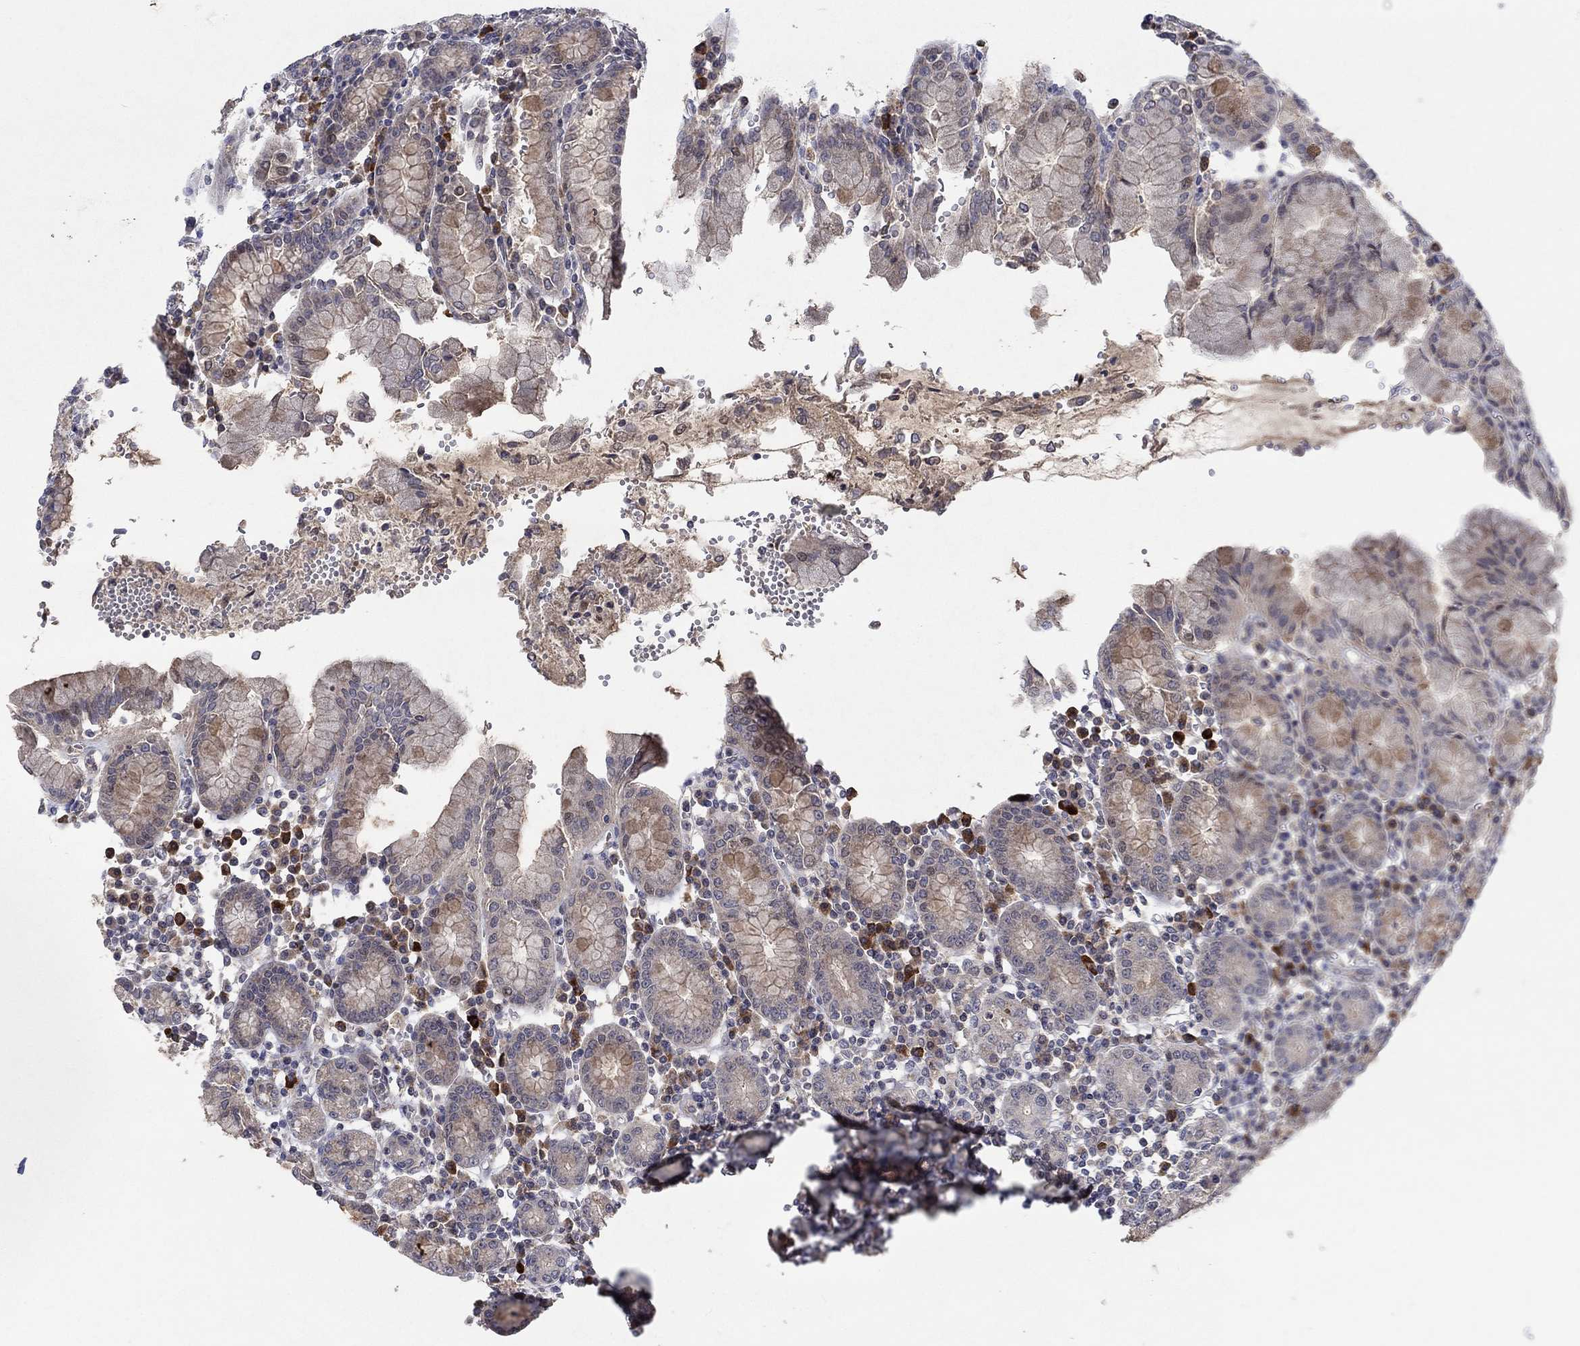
{"staining": {"intensity": "weak", "quantity": "25%-75%", "location": "cytoplasmic/membranous"}, "tissue": "stomach", "cell_type": "Glandular cells", "image_type": "normal", "snomed": [{"axis": "morphology", "description": "Normal tissue, NOS"}, {"axis": "topography", "description": "Stomach, upper"}, {"axis": "topography", "description": "Stomach"}], "caption": "A brown stain highlights weak cytoplasmic/membranous positivity of a protein in glandular cells of benign stomach. The staining was performed using DAB (3,3'-diaminobenzidine), with brown indicating positive protein expression. Nuclei are stained blue with hematoxylin.", "gene": "IL4", "patient": {"sex": "male", "age": 62}}